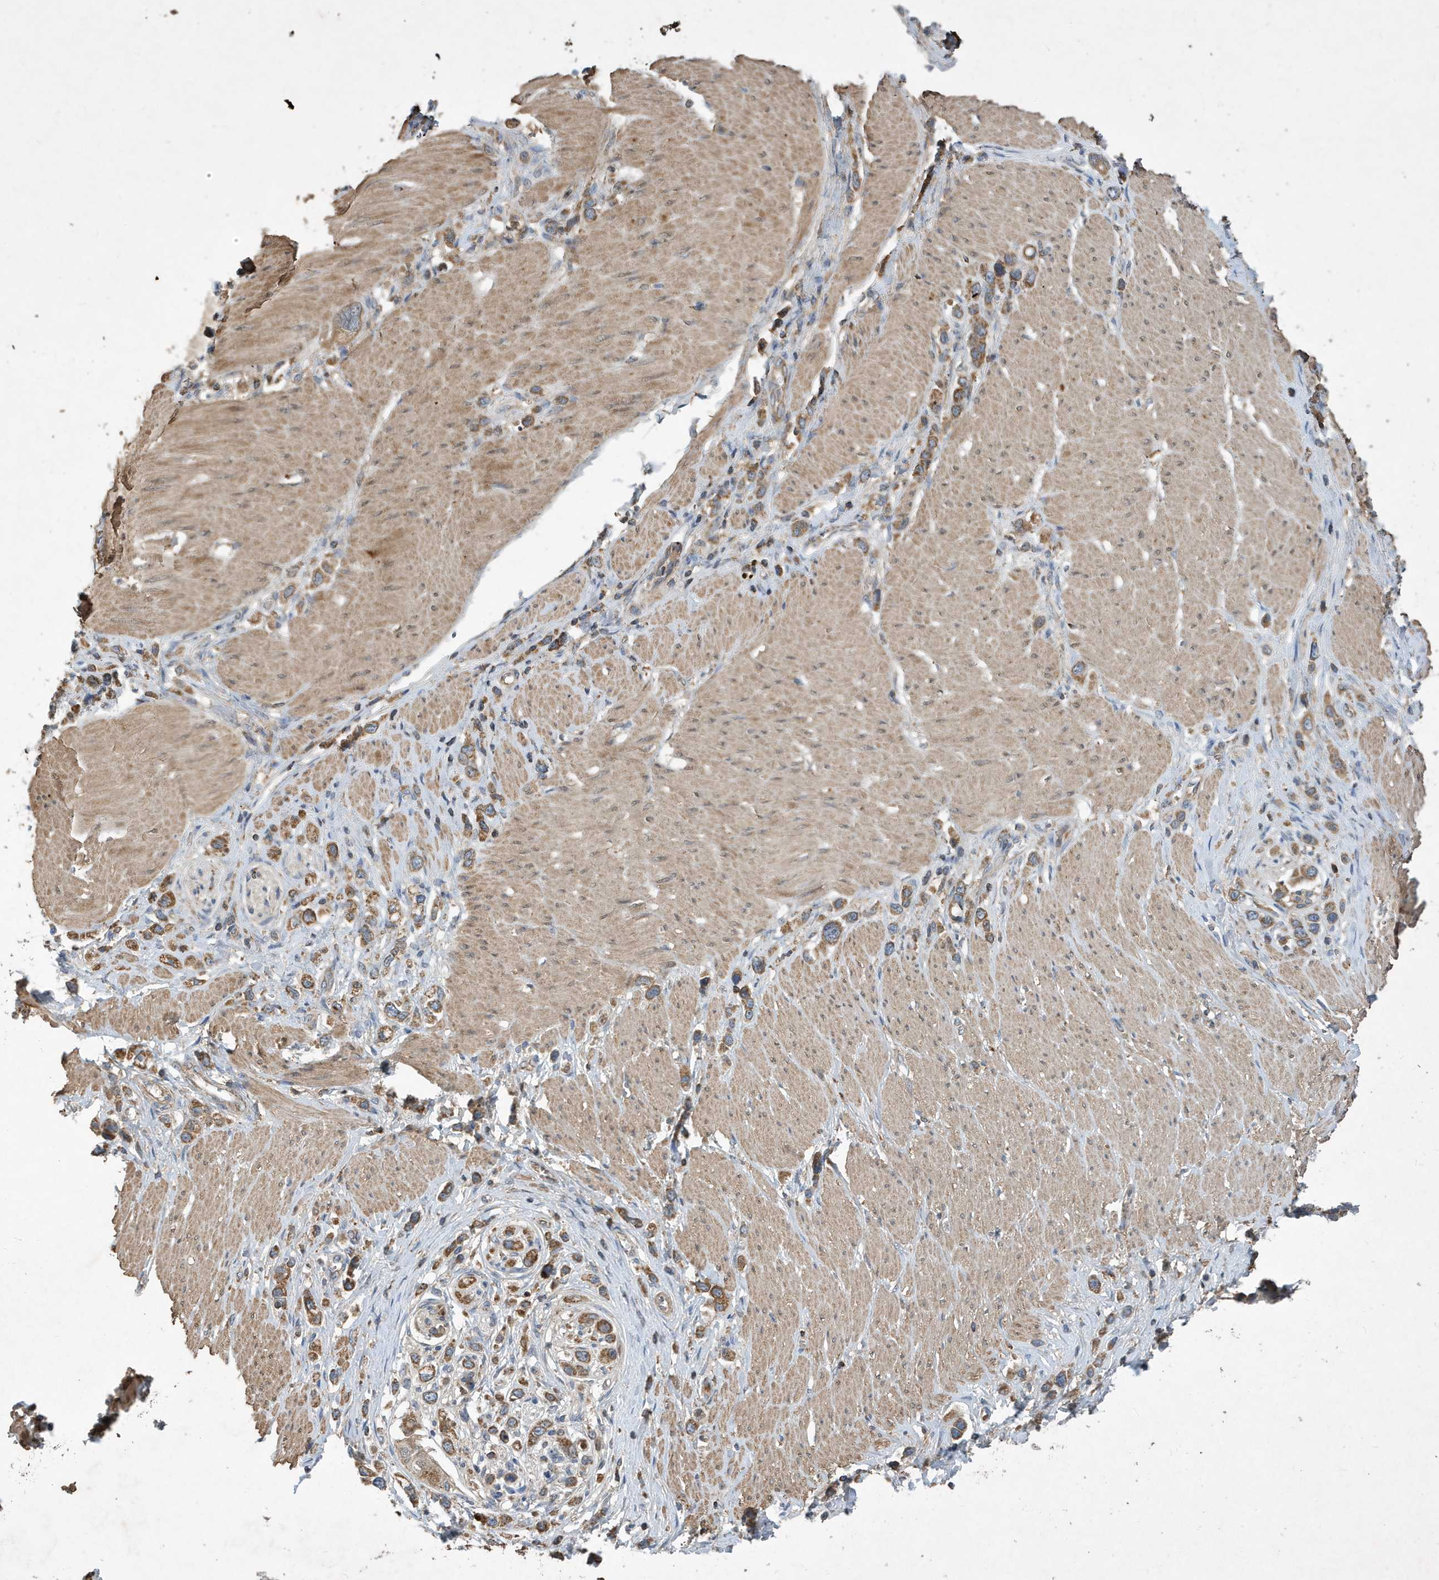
{"staining": {"intensity": "moderate", "quantity": ">75%", "location": "cytoplasmic/membranous"}, "tissue": "stomach cancer", "cell_type": "Tumor cells", "image_type": "cancer", "snomed": [{"axis": "morphology", "description": "Normal tissue, NOS"}, {"axis": "morphology", "description": "Adenocarcinoma, NOS"}, {"axis": "topography", "description": "Stomach, upper"}, {"axis": "topography", "description": "Stomach"}], "caption": "Immunohistochemical staining of stomach cancer reveals medium levels of moderate cytoplasmic/membranous protein expression in about >75% of tumor cells.", "gene": "STK19", "patient": {"sex": "female", "age": 65}}